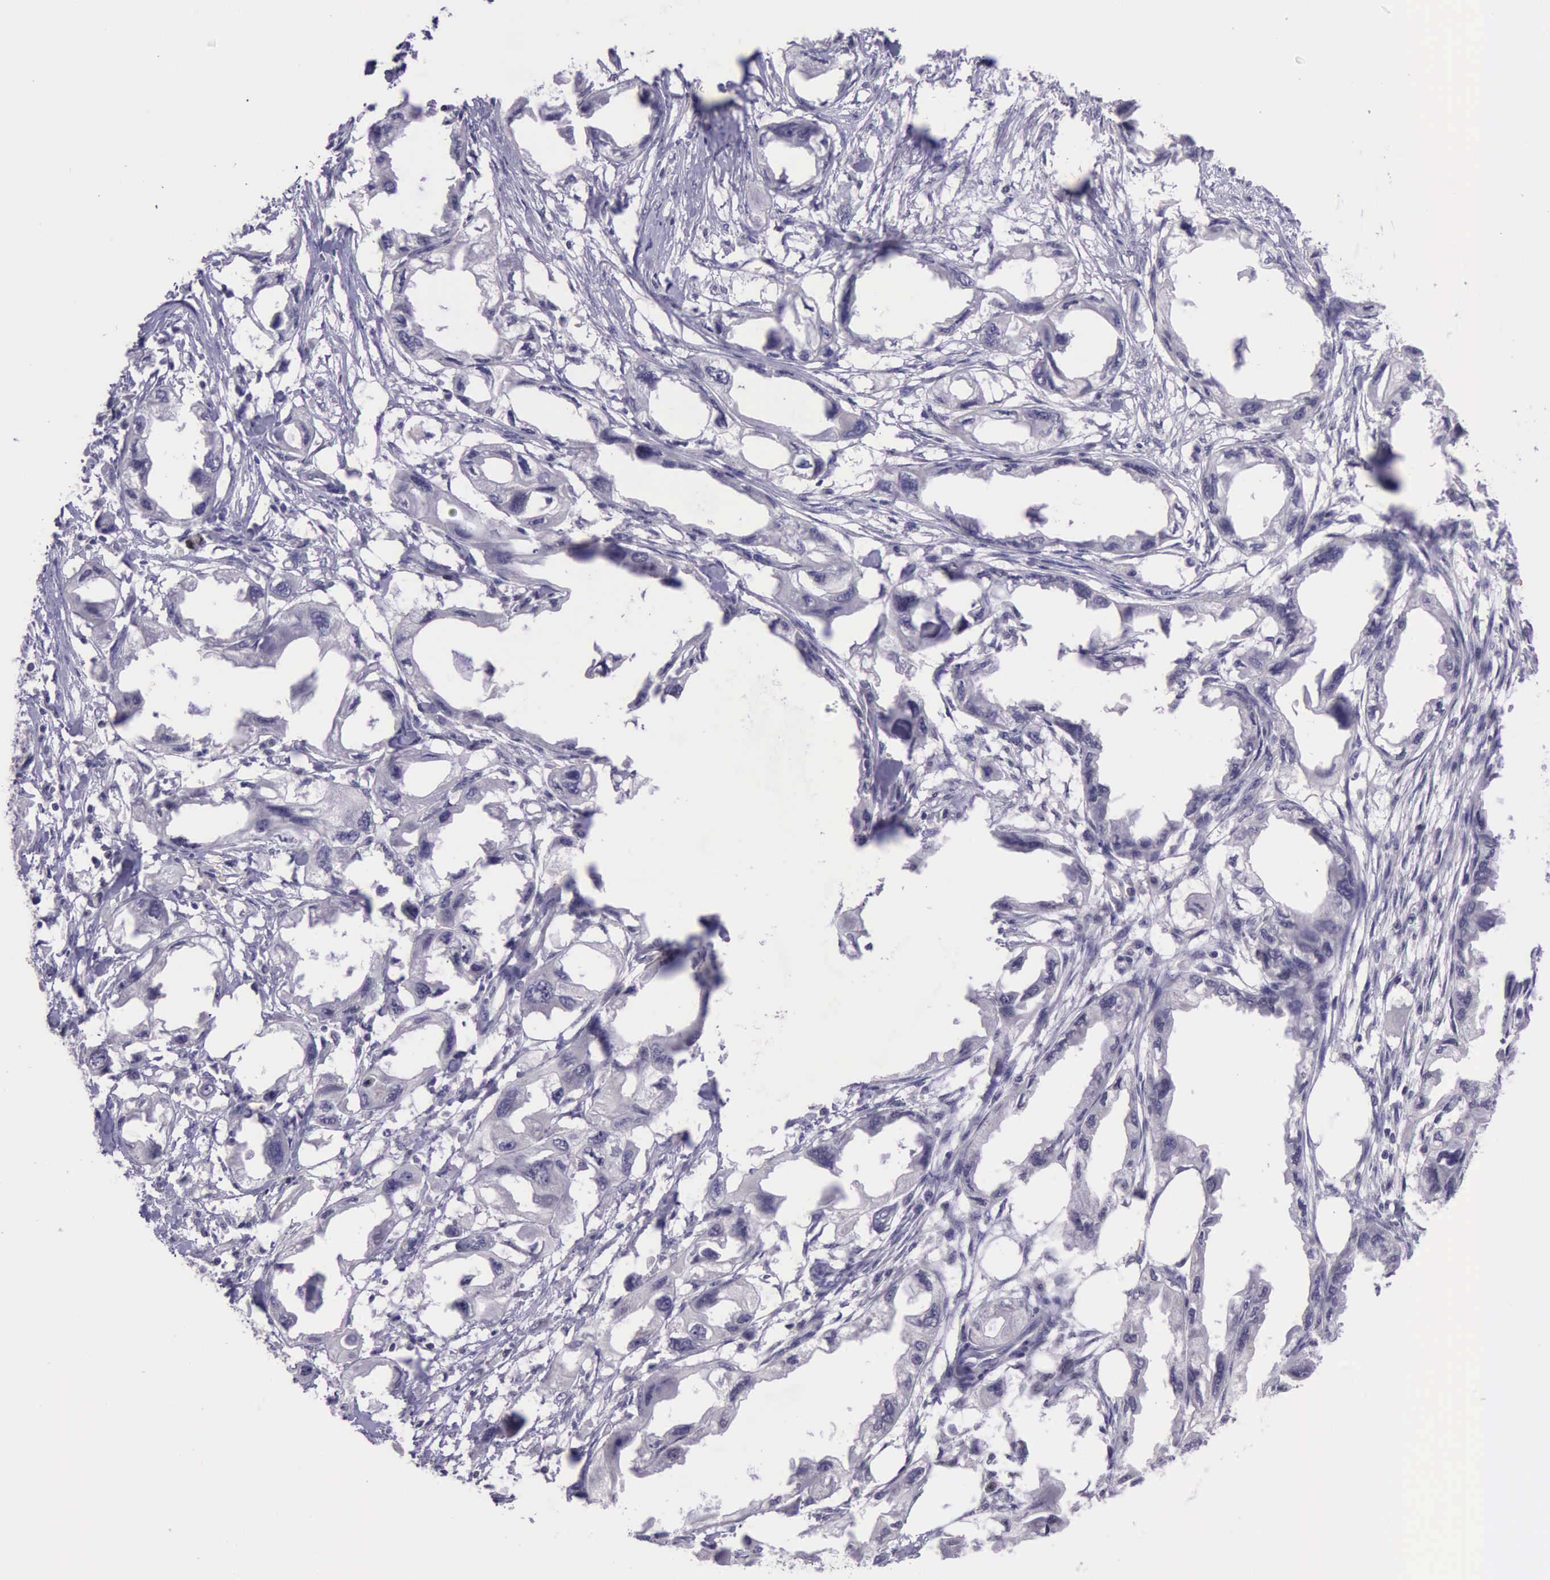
{"staining": {"intensity": "negative", "quantity": "none", "location": "none"}, "tissue": "endometrial cancer", "cell_type": "Tumor cells", "image_type": "cancer", "snomed": [{"axis": "morphology", "description": "Adenocarcinoma, NOS"}, {"axis": "topography", "description": "Endometrium"}], "caption": "High power microscopy histopathology image of an immunohistochemistry histopathology image of endometrial cancer, revealing no significant positivity in tumor cells.", "gene": "PARP1", "patient": {"sex": "female", "age": 67}}